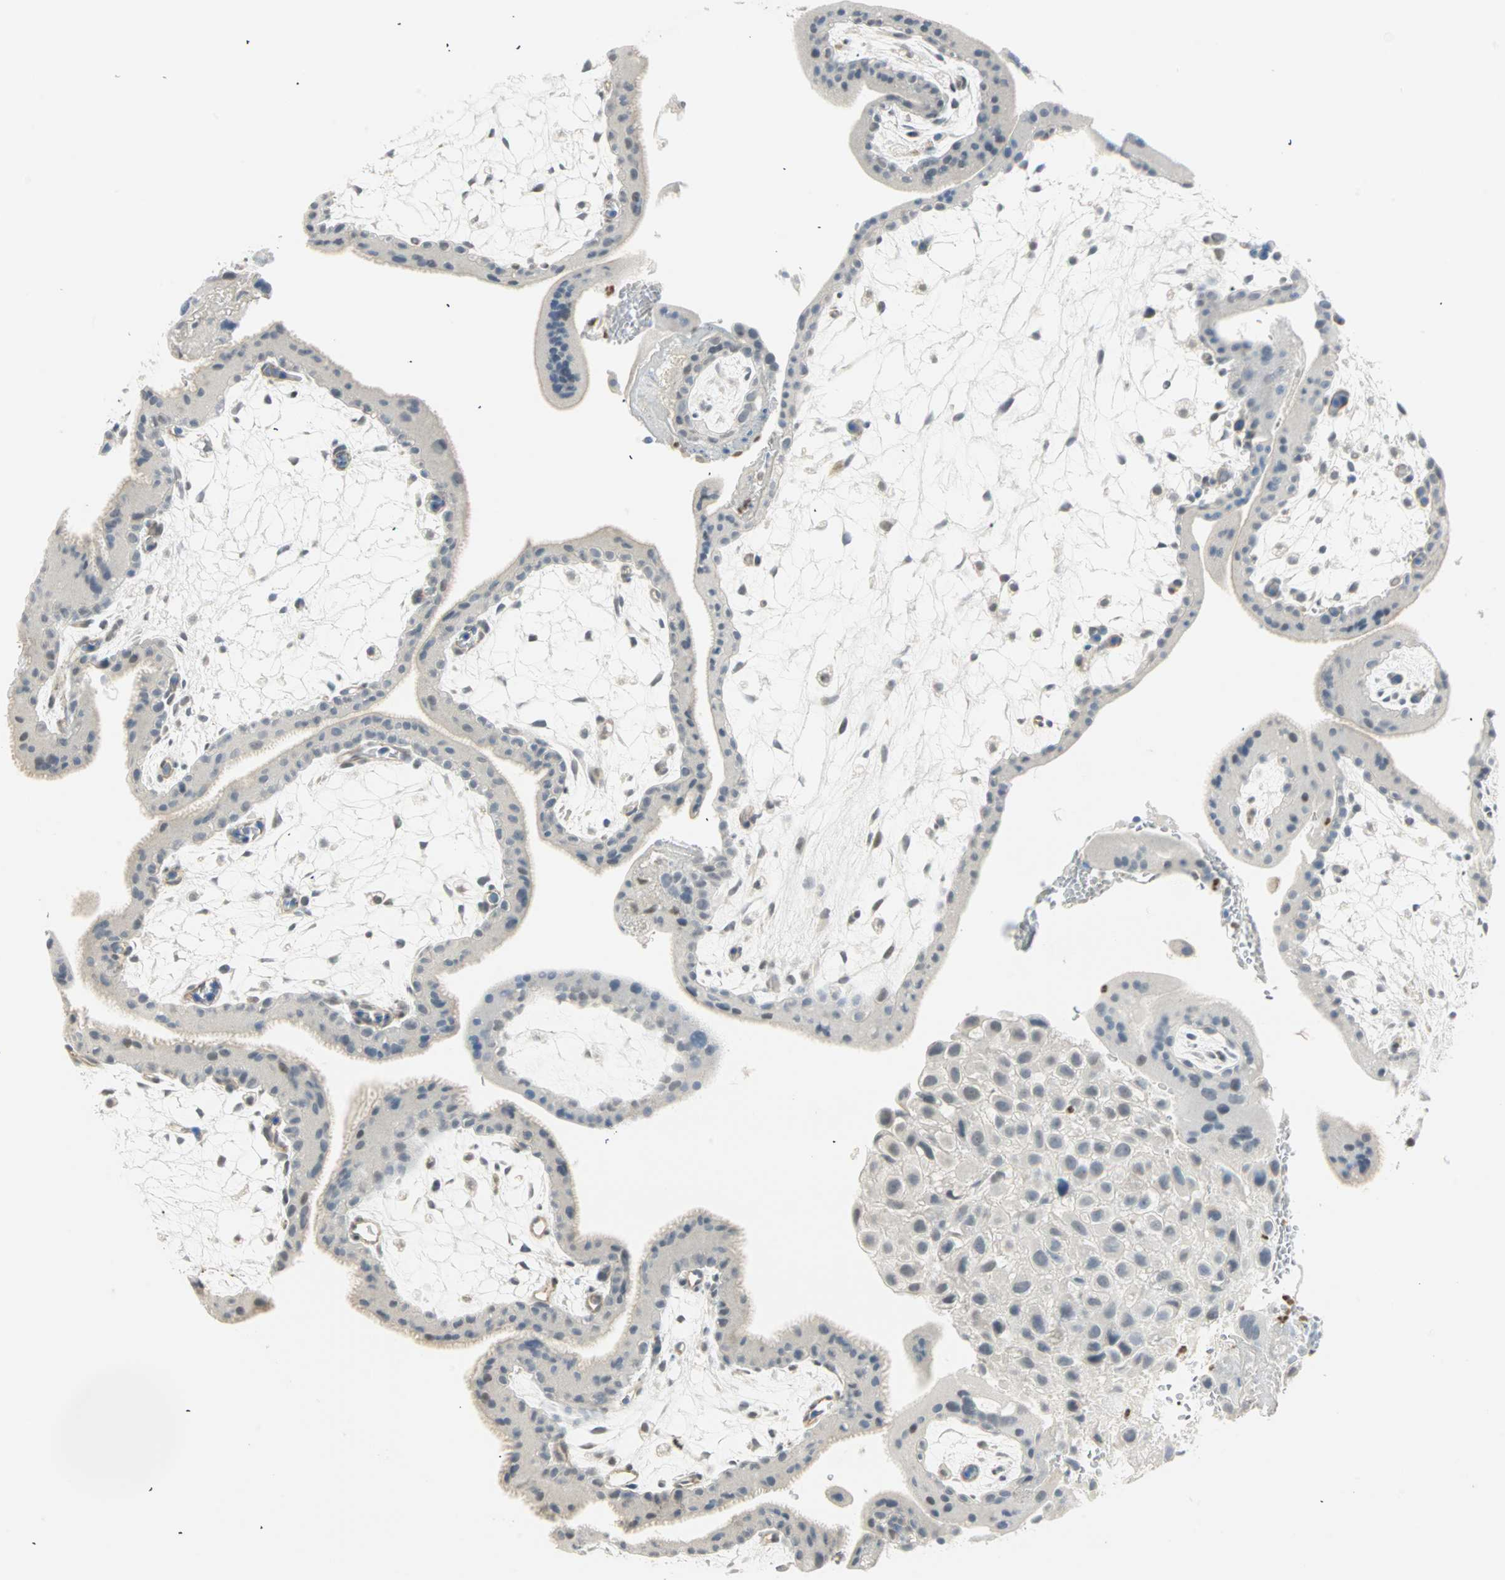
{"staining": {"intensity": "negative", "quantity": "none", "location": "none"}, "tissue": "placenta", "cell_type": "Decidual cells", "image_type": "normal", "snomed": [{"axis": "morphology", "description": "Normal tissue, NOS"}, {"axis": "topography", "description": "Placenta"}], "caption": "Decidual cells are negative for protein expression in benign human placenta. (IHC, brightfield microscopy, high magnification).", "gene": "MLLT10", "patient": {"sex": "female", "age": 35}}